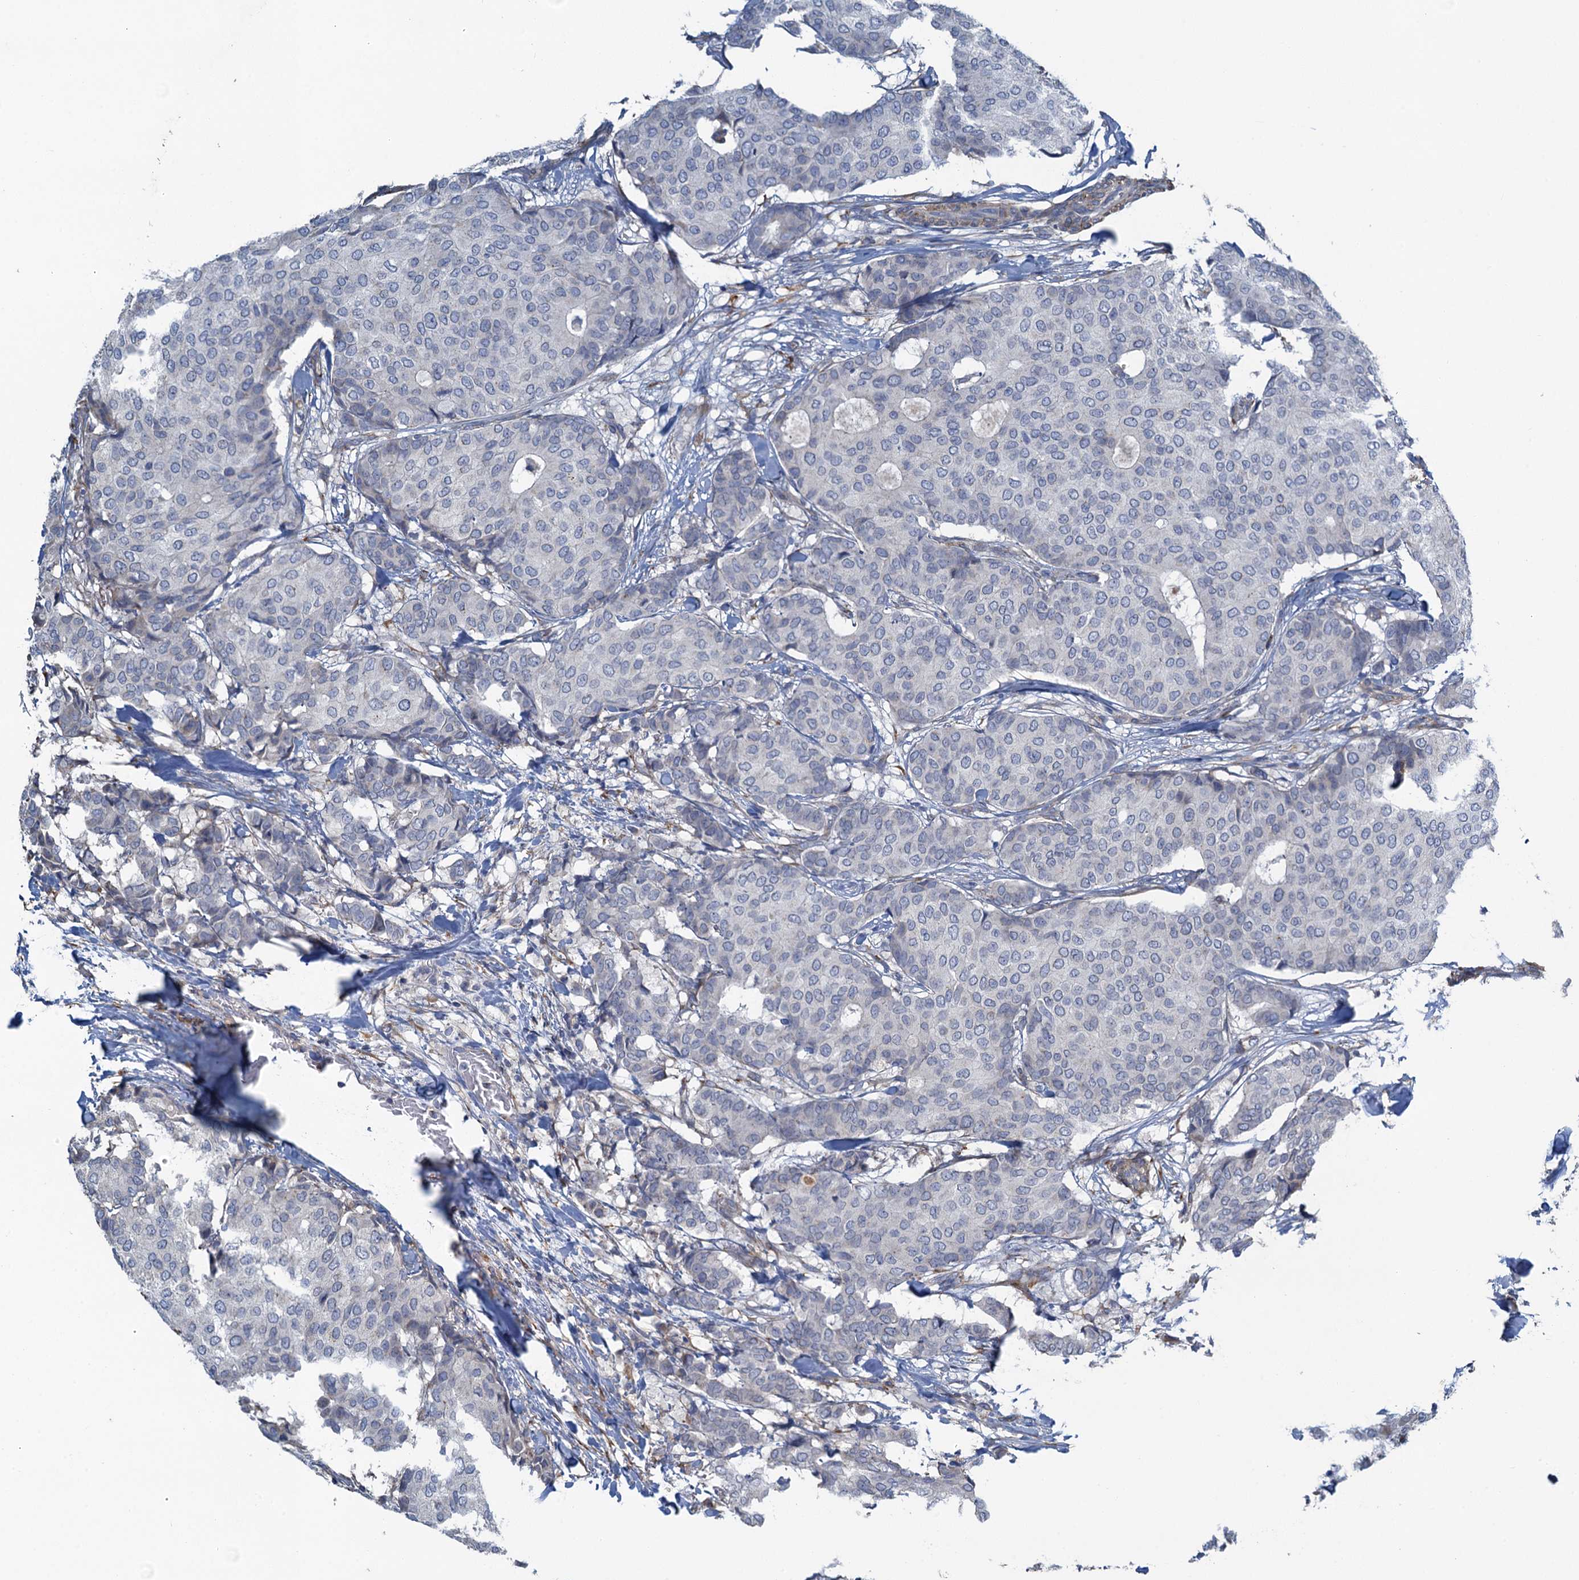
{"staining": {"intensity": "negative", "quantity": "none", "location": "none"}, "tissue": "breast cancer", "cell_type": "Tumor cells", "image_type": "cancer", "snomed": [{"axis": "morphology", "description": "Duct carcinoma"}, {"axis": "topography", "description": "Breast"}], "caption": "Immunohistochemistry (IHC) photomicrograph of breast infiltrating ductal carcinoma stained for a protein (brown), which exhibits no staining in tumor cells.", "gene": "POGLUT3", "patient": {"sex": "female", "age": 75}}